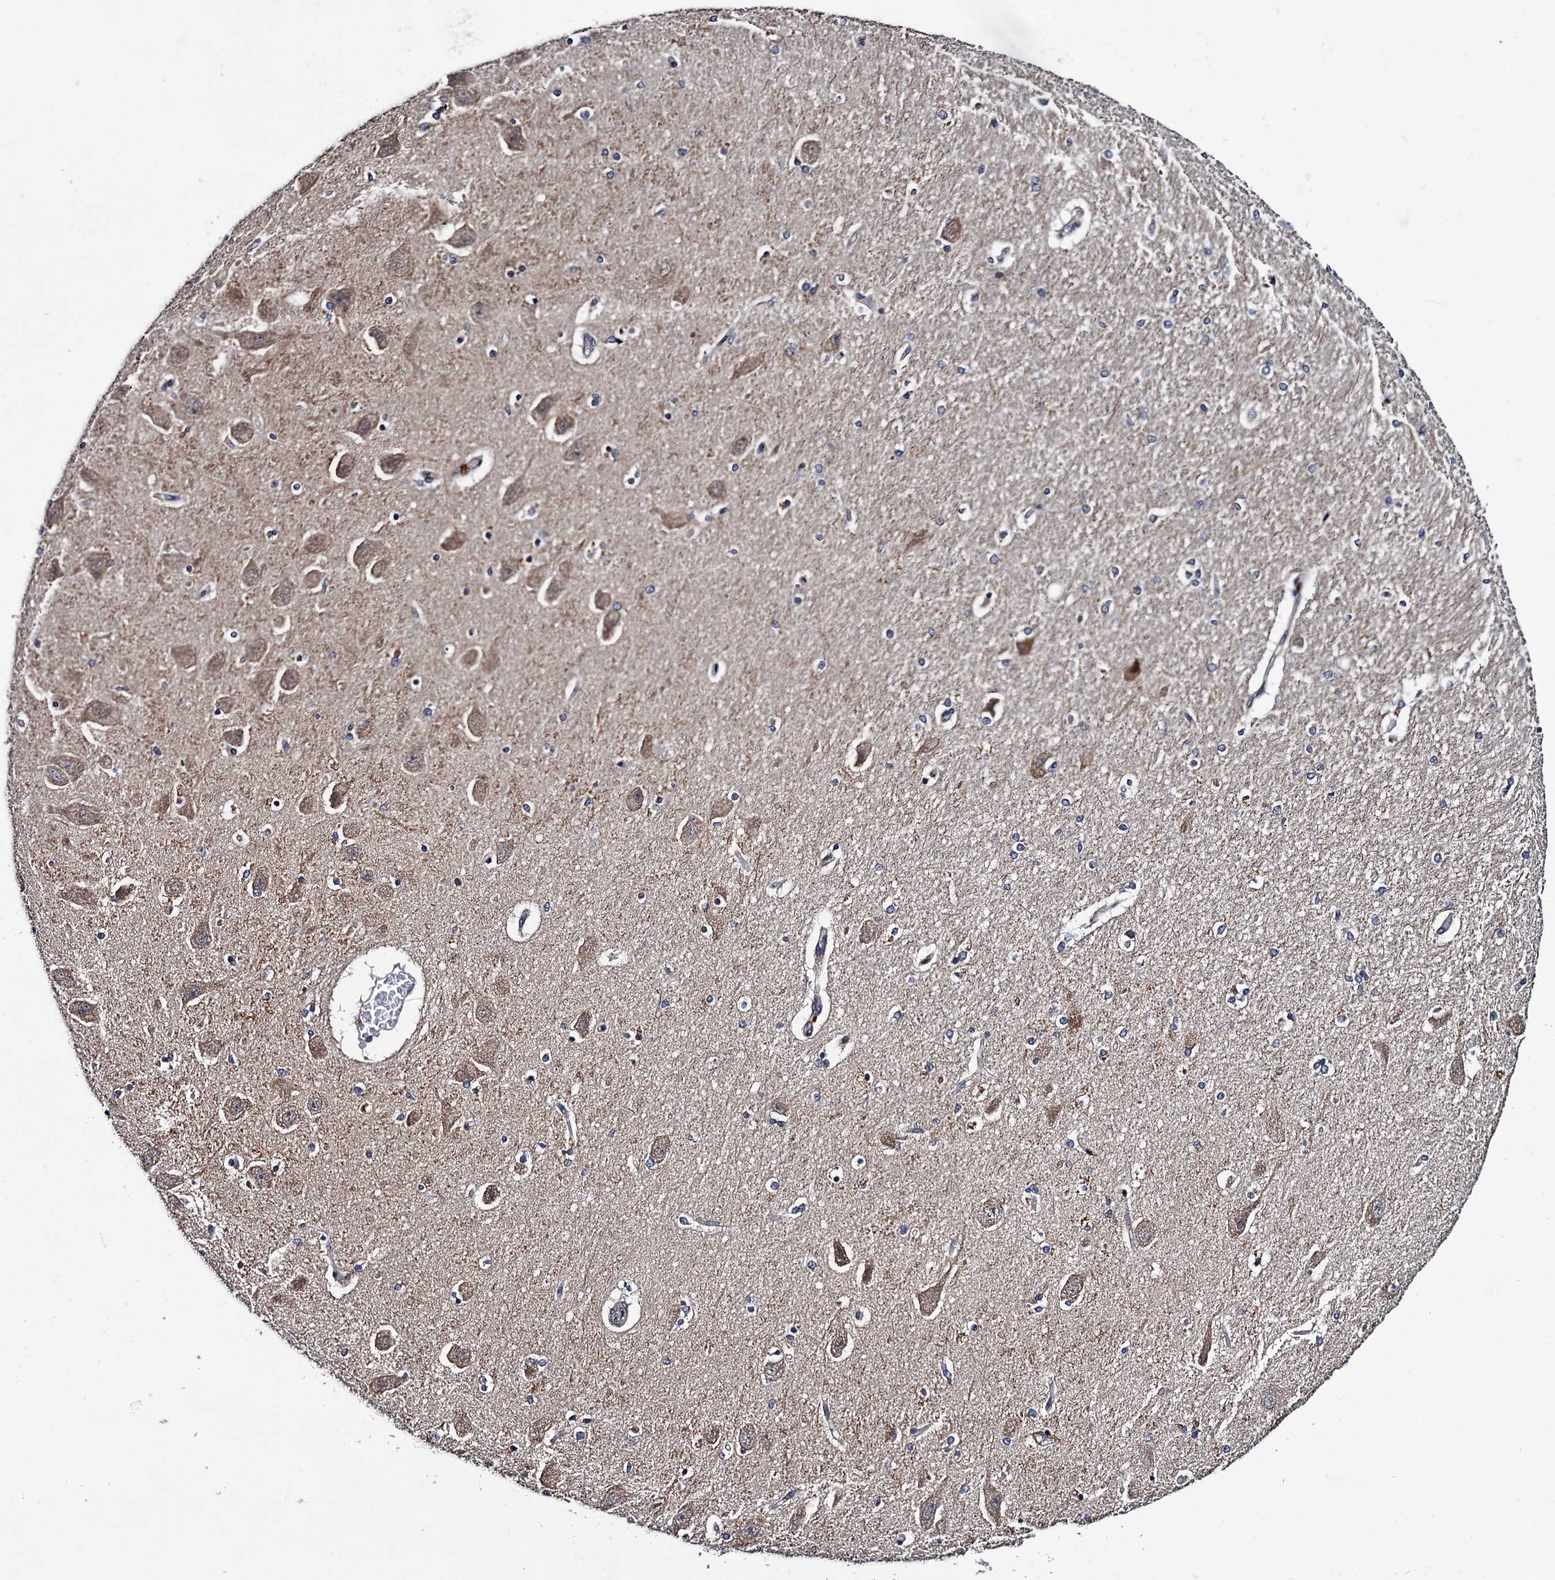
{"staining": {"intensity": "negative", "quantity": "none", "location": "none"}, "tissue": "hippocampus", "cell_type": "Glial cells", "image_type": "normal", "snomed": [{"axis": "morphology", "description": "Normal tissue, NOS"}, {"axis": "topography", "description": "Hippocampus"}], "caption": "Histopathology image shows no significant protein positivity in glial cells of normal hippocampus.", "gene": "NAA16", "patient": {"sex": "female", "age": 54}}